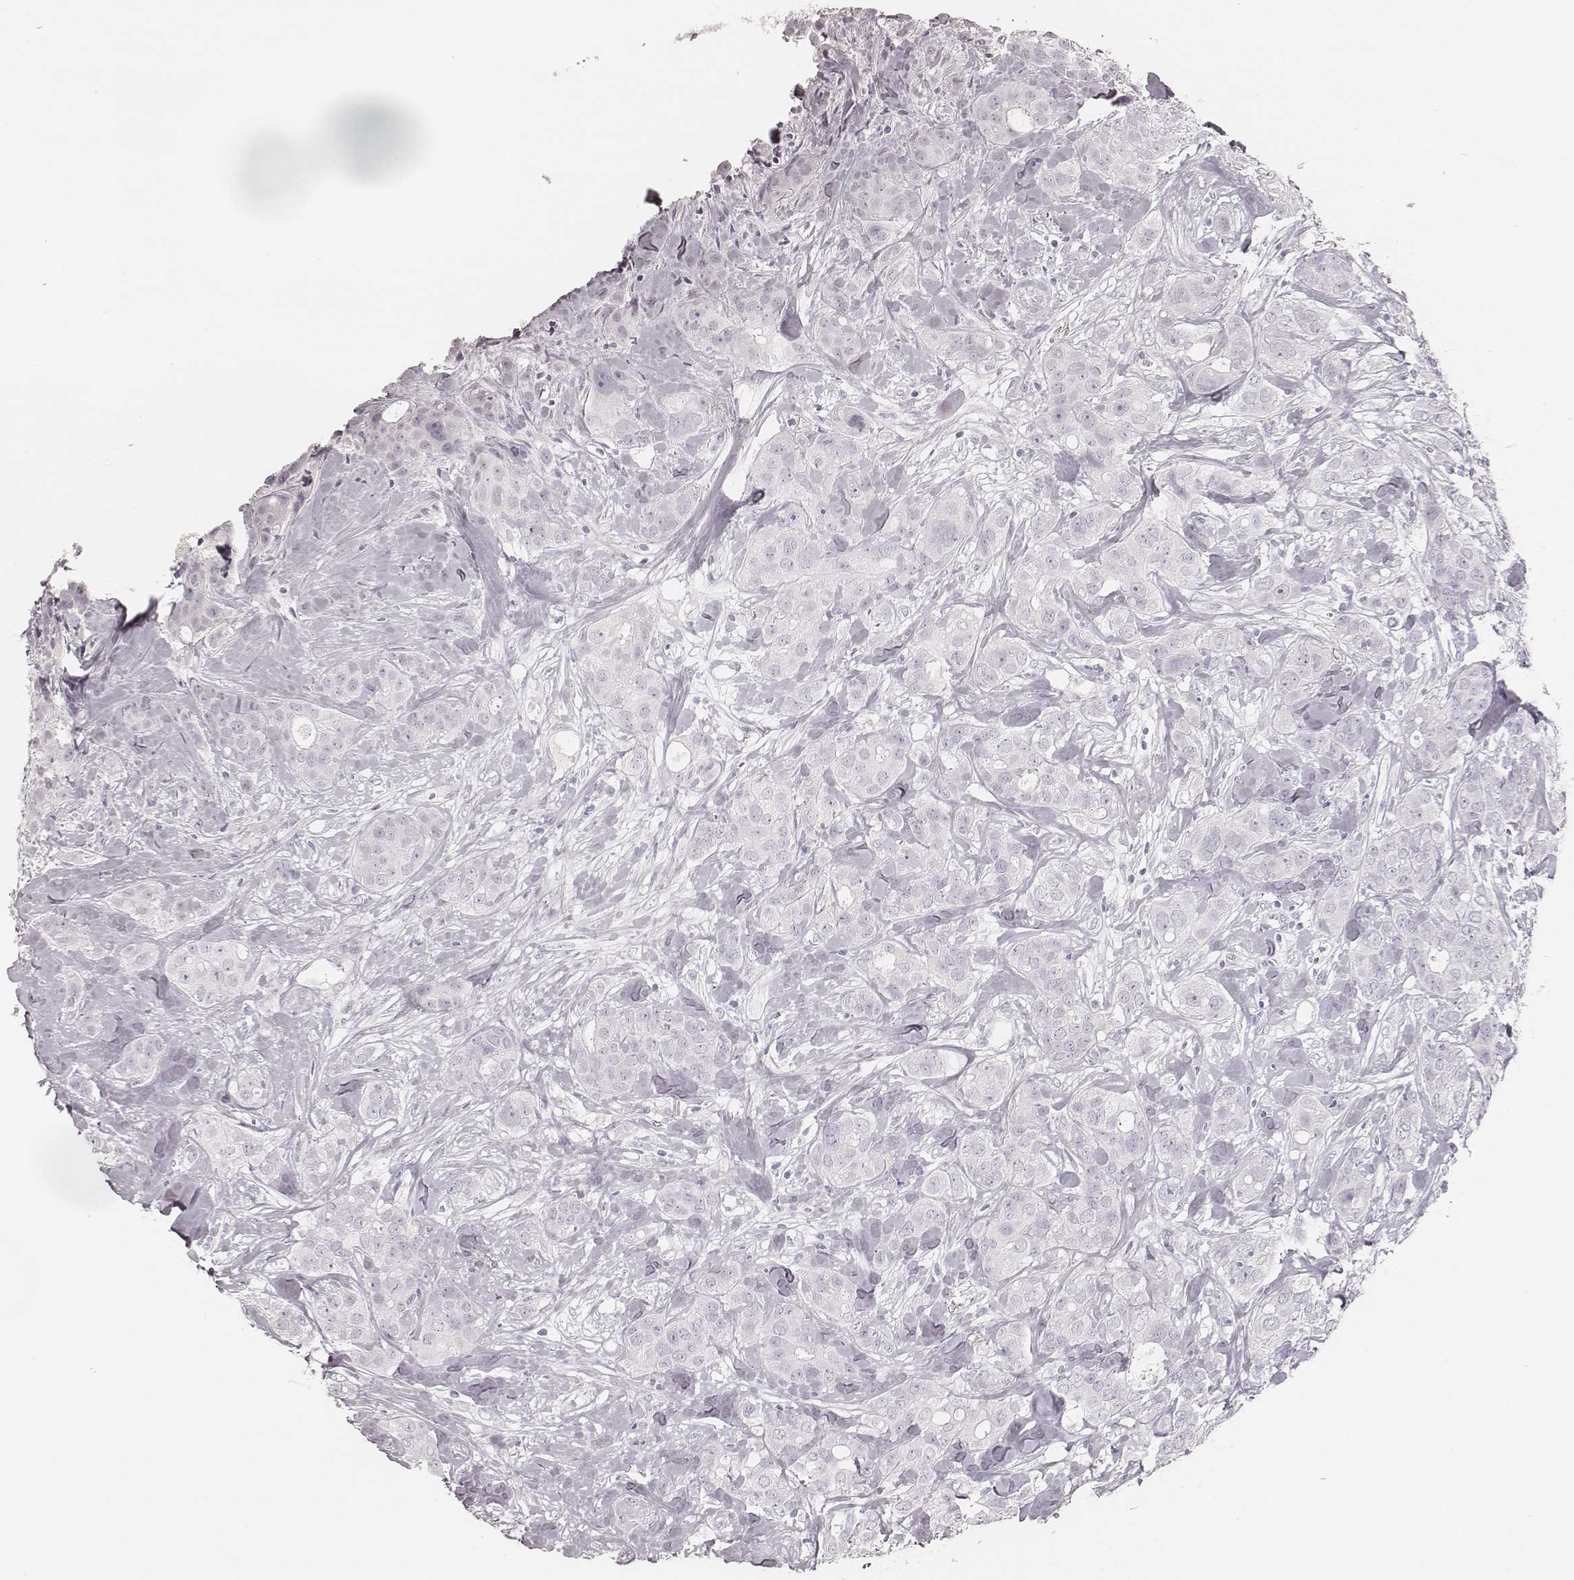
{"staining": {"intensity": "negative", "quantity": "none", "location": "none"}, "tissue": "breast cancer", "cell_type": "Tumor cells", "image_type": "cancer", "snomed": [{"axis": "morphology", "description": "Duct carcinoma"}, {"axis": "topography", "description": "Breast"}], "caption": "Human breast intraductal carcinoma stained for a protein using IHC exhibits no expression in tumor cells.", "gene": "KRT82", "patient": {"sex": "female", "age": 43}}